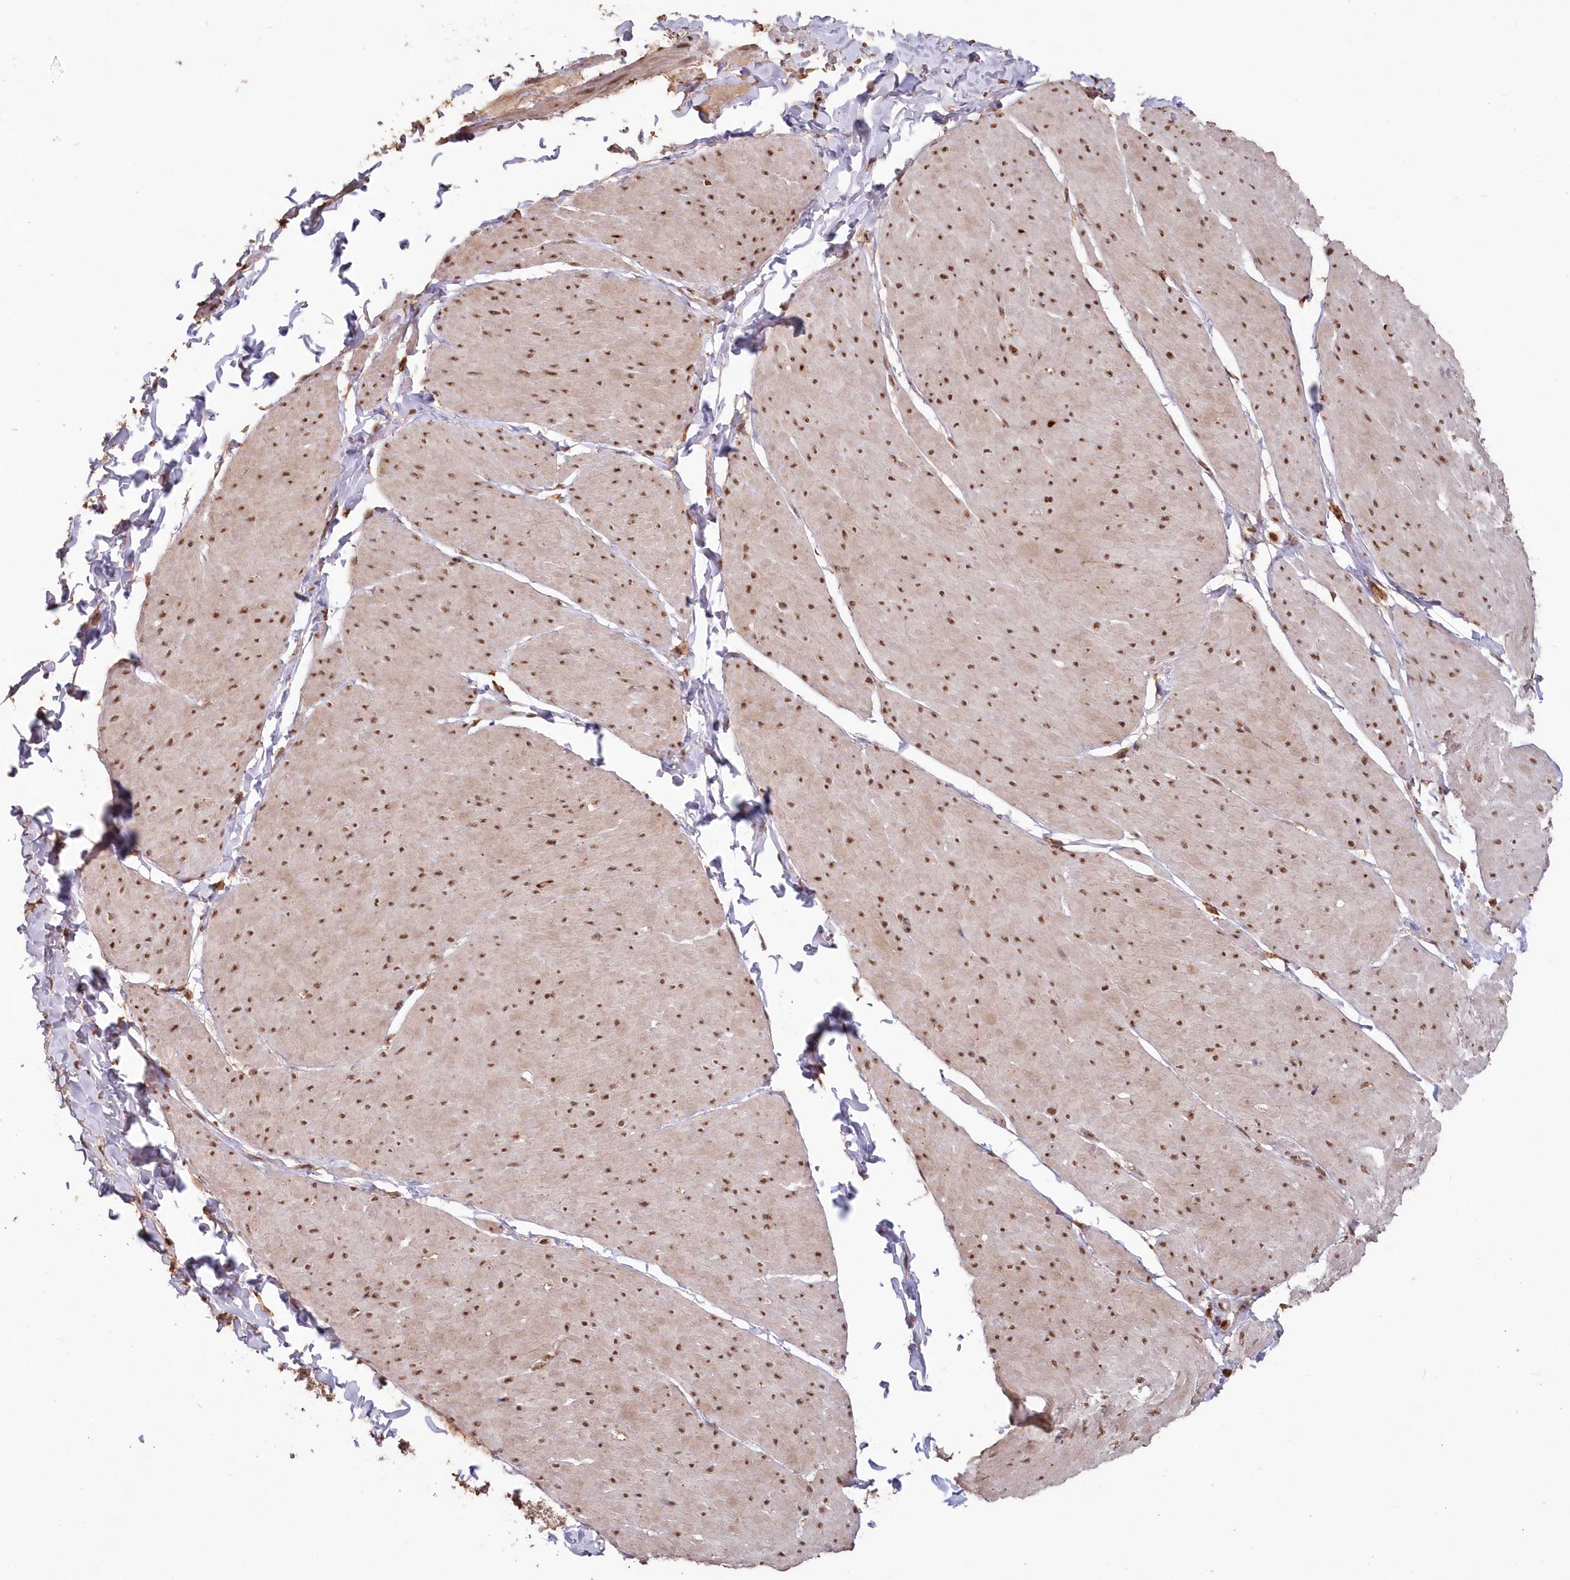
{"staining": {"intensity": "moderate", "quantity": ">75%", "location": "nuclear"}, "tissue": "smooth muscle", "cell_type": "Smooth muscle cells", "image_type": "normal", "snomed": [{"axis": "morphology", "description": "Urothelial carcinoma, High grade"}, {"axis": "topography", "description": "Urinary bladder"}], "caption": "Immunohistochemistry (IHC) of benign human smooth muscle displays medium levels of moderate nuclear staining in approximately >75% of smooth muscle cells. (DAB IHC with brightfield microscopy, high magnification).", "gene": "PDS5A", "patient": {"sex": "male", "age": 46}}